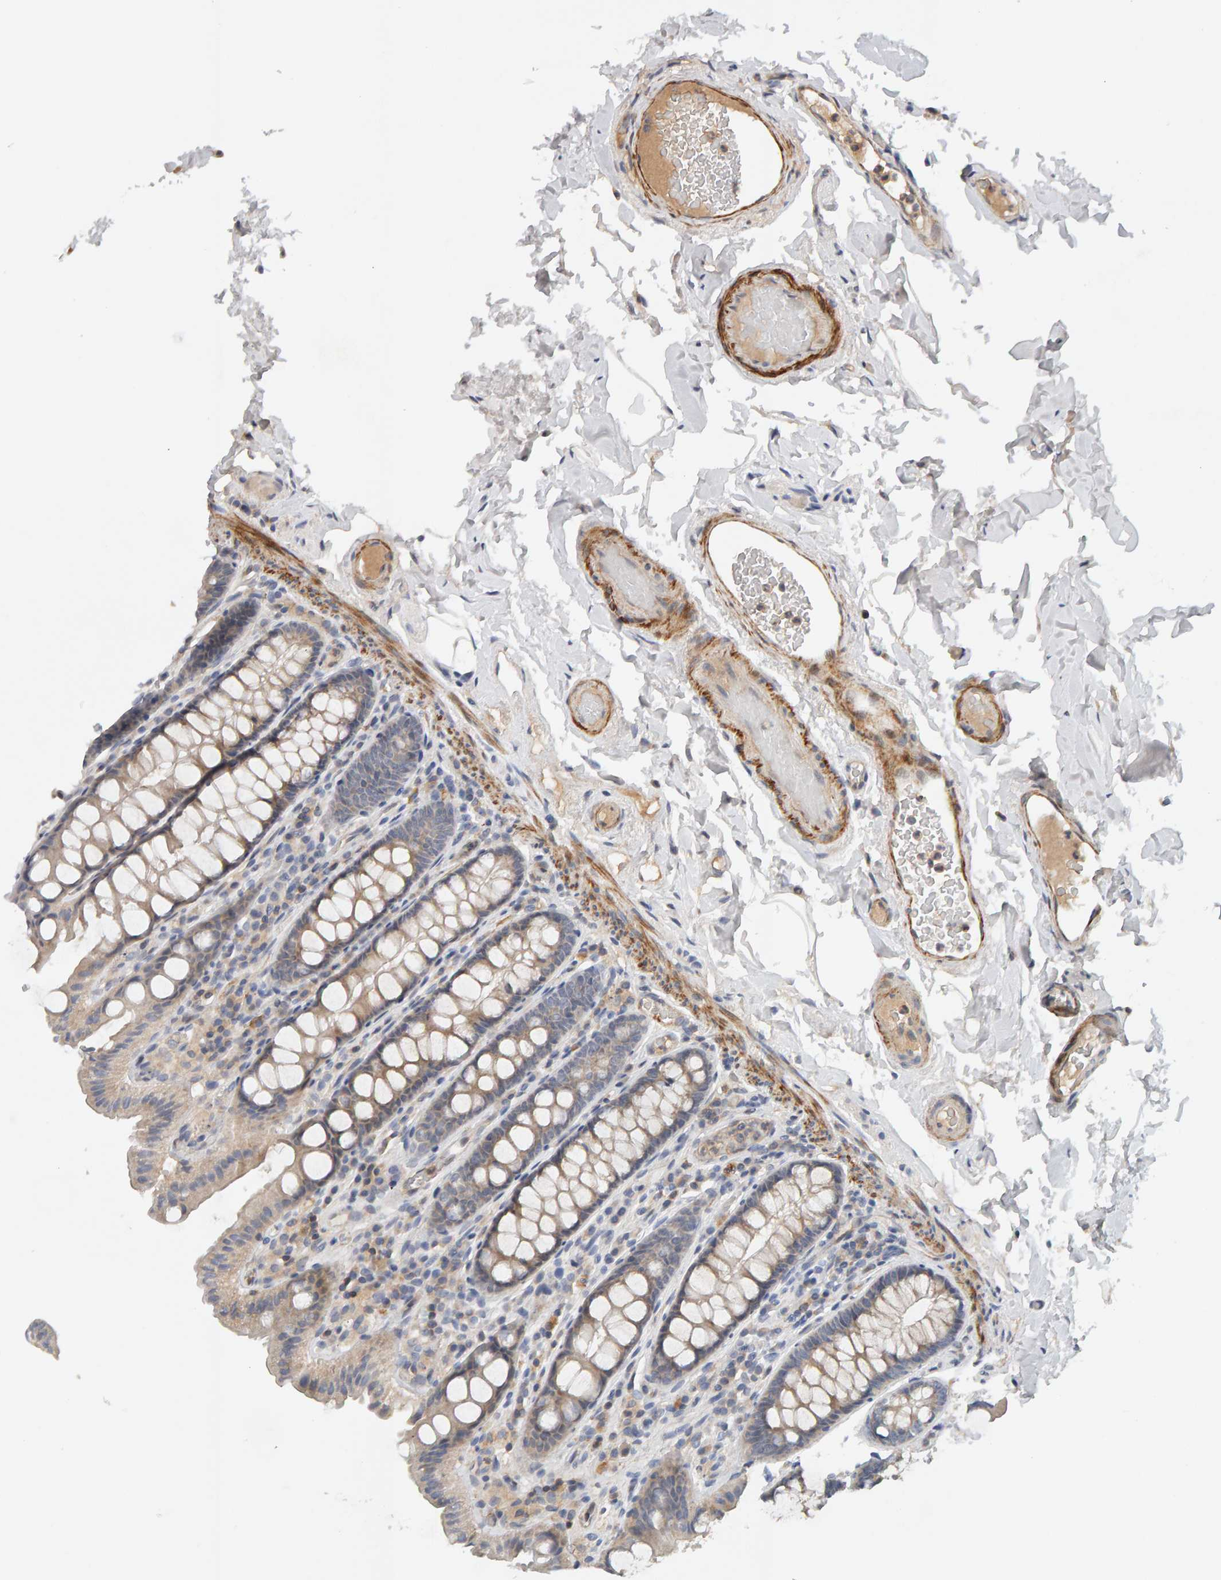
{"staining": {"intensity": "weak", "quantity": ">75%", "location": "cytoplasmic/membranous"}, "tissue": "colon", "cell_type": "Endothelial cells", "image_type": "normal", "snomed": [{"axis": "morphology", "description": "Normal tissue, NOS"}, {"axis": "topography", "description": "Colon"}, {"axis": "topography", "description": "Peripheral nerve tissue"}], "caption": "IHC of benign human colon reveals low levels of weak cytoplasmic/membranous staining in approximately >75% of endothelial cells. The staining is performed using DAB (3,3'-diaminobenzidine) brown chromogen to label protein expression. The nuclei are counter-stained blue using hematoxylin.", "gene": "NUDCD1", "patient": {"sex": "female", "age": 61}}